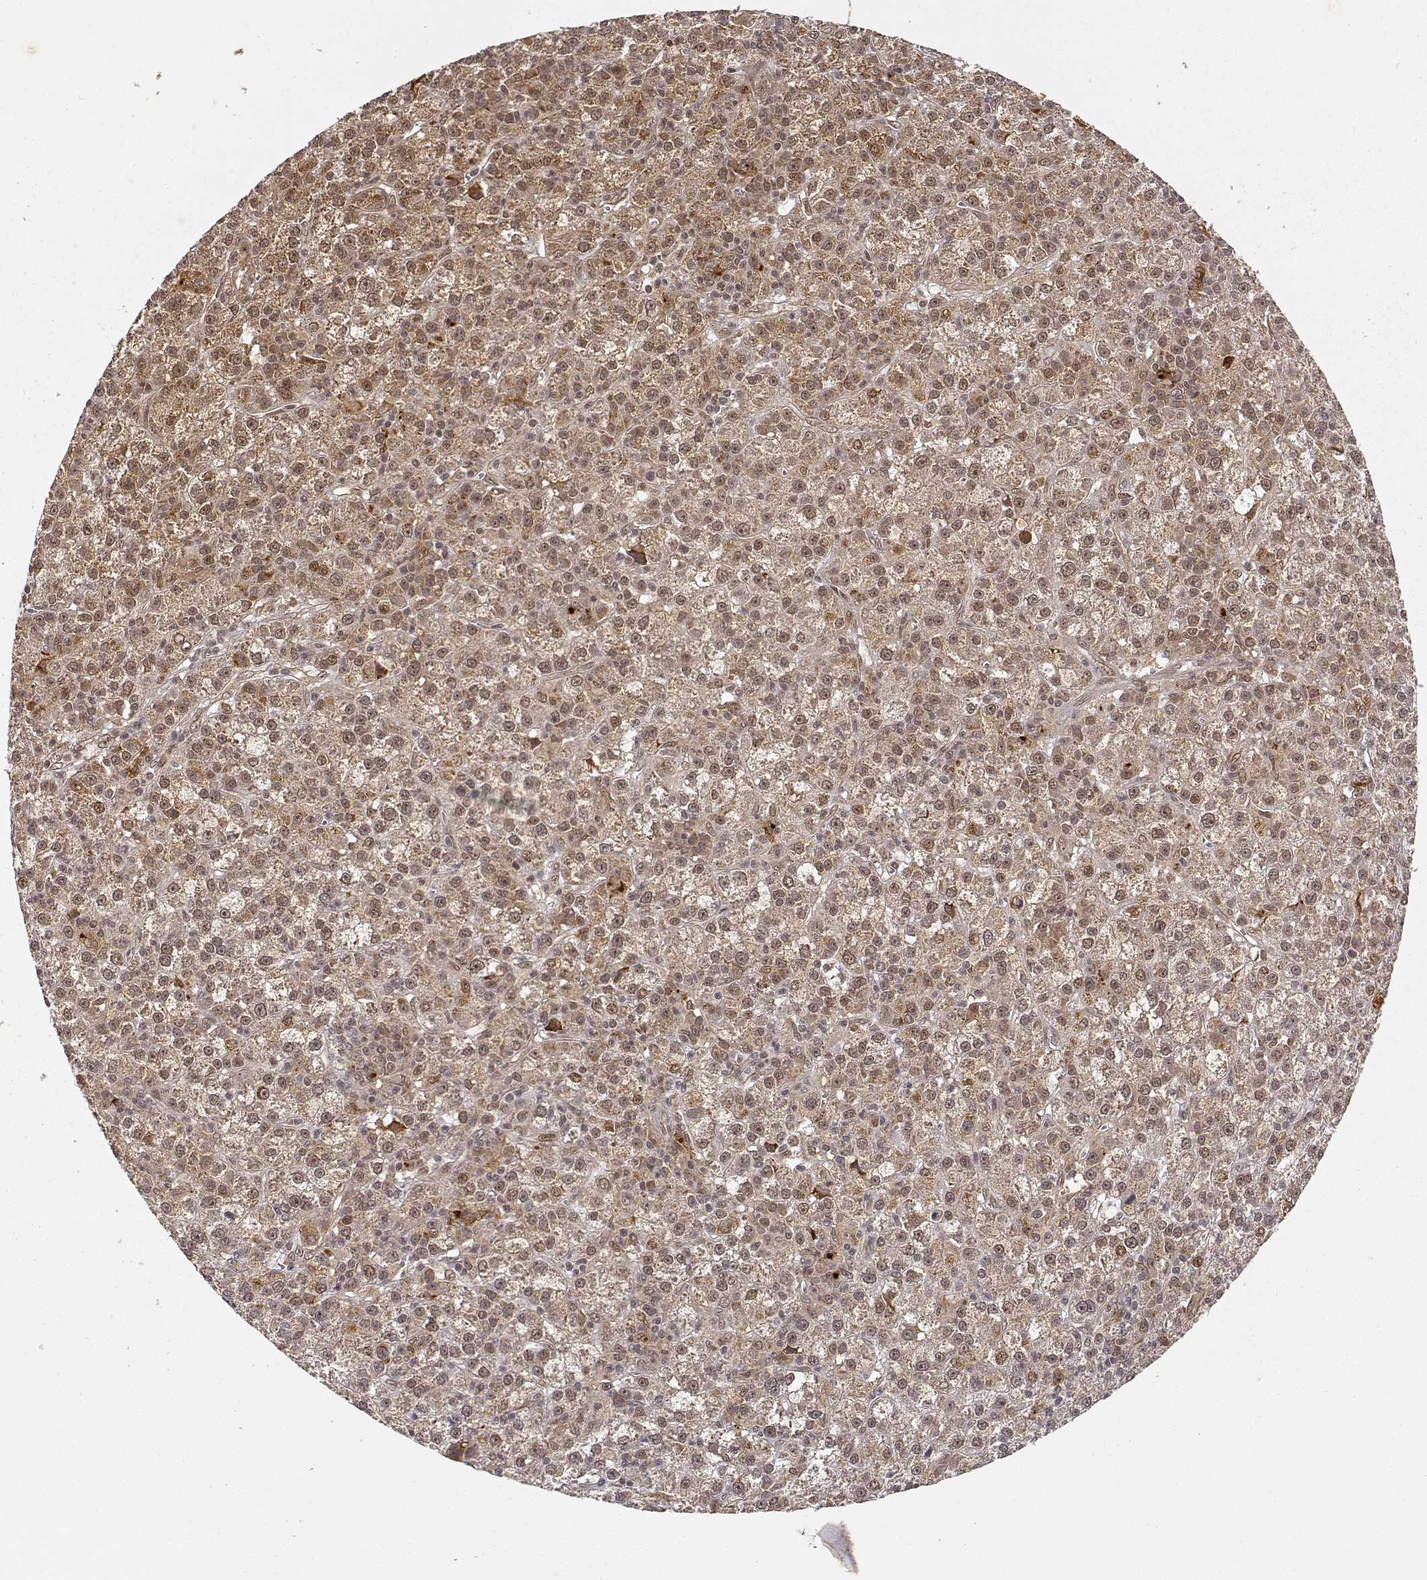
{"staining": {"intensity": "weak", "quantity": ">75%", "location": "cytoplasmic/membranous,nuclear"}, "tissue": "liver cancer", "cell_type": "Tumor cells", "image_type": "cancer", "snomed": [{"axis": "morphology", "description": "Carcinoma, Hepatocellular, NOS"}, {"axis": "topography", "description": "Liver"}], "caption": "This micrograph displays immunohistochemistry staining of human hepatocellular carcinoma (liver), with low weak cytoplasmic/membranous and nuclear positivity in approximately >75% of tumor cells.", "gene": "MAEA", "patient": {"sex": "female", "age": 60}}